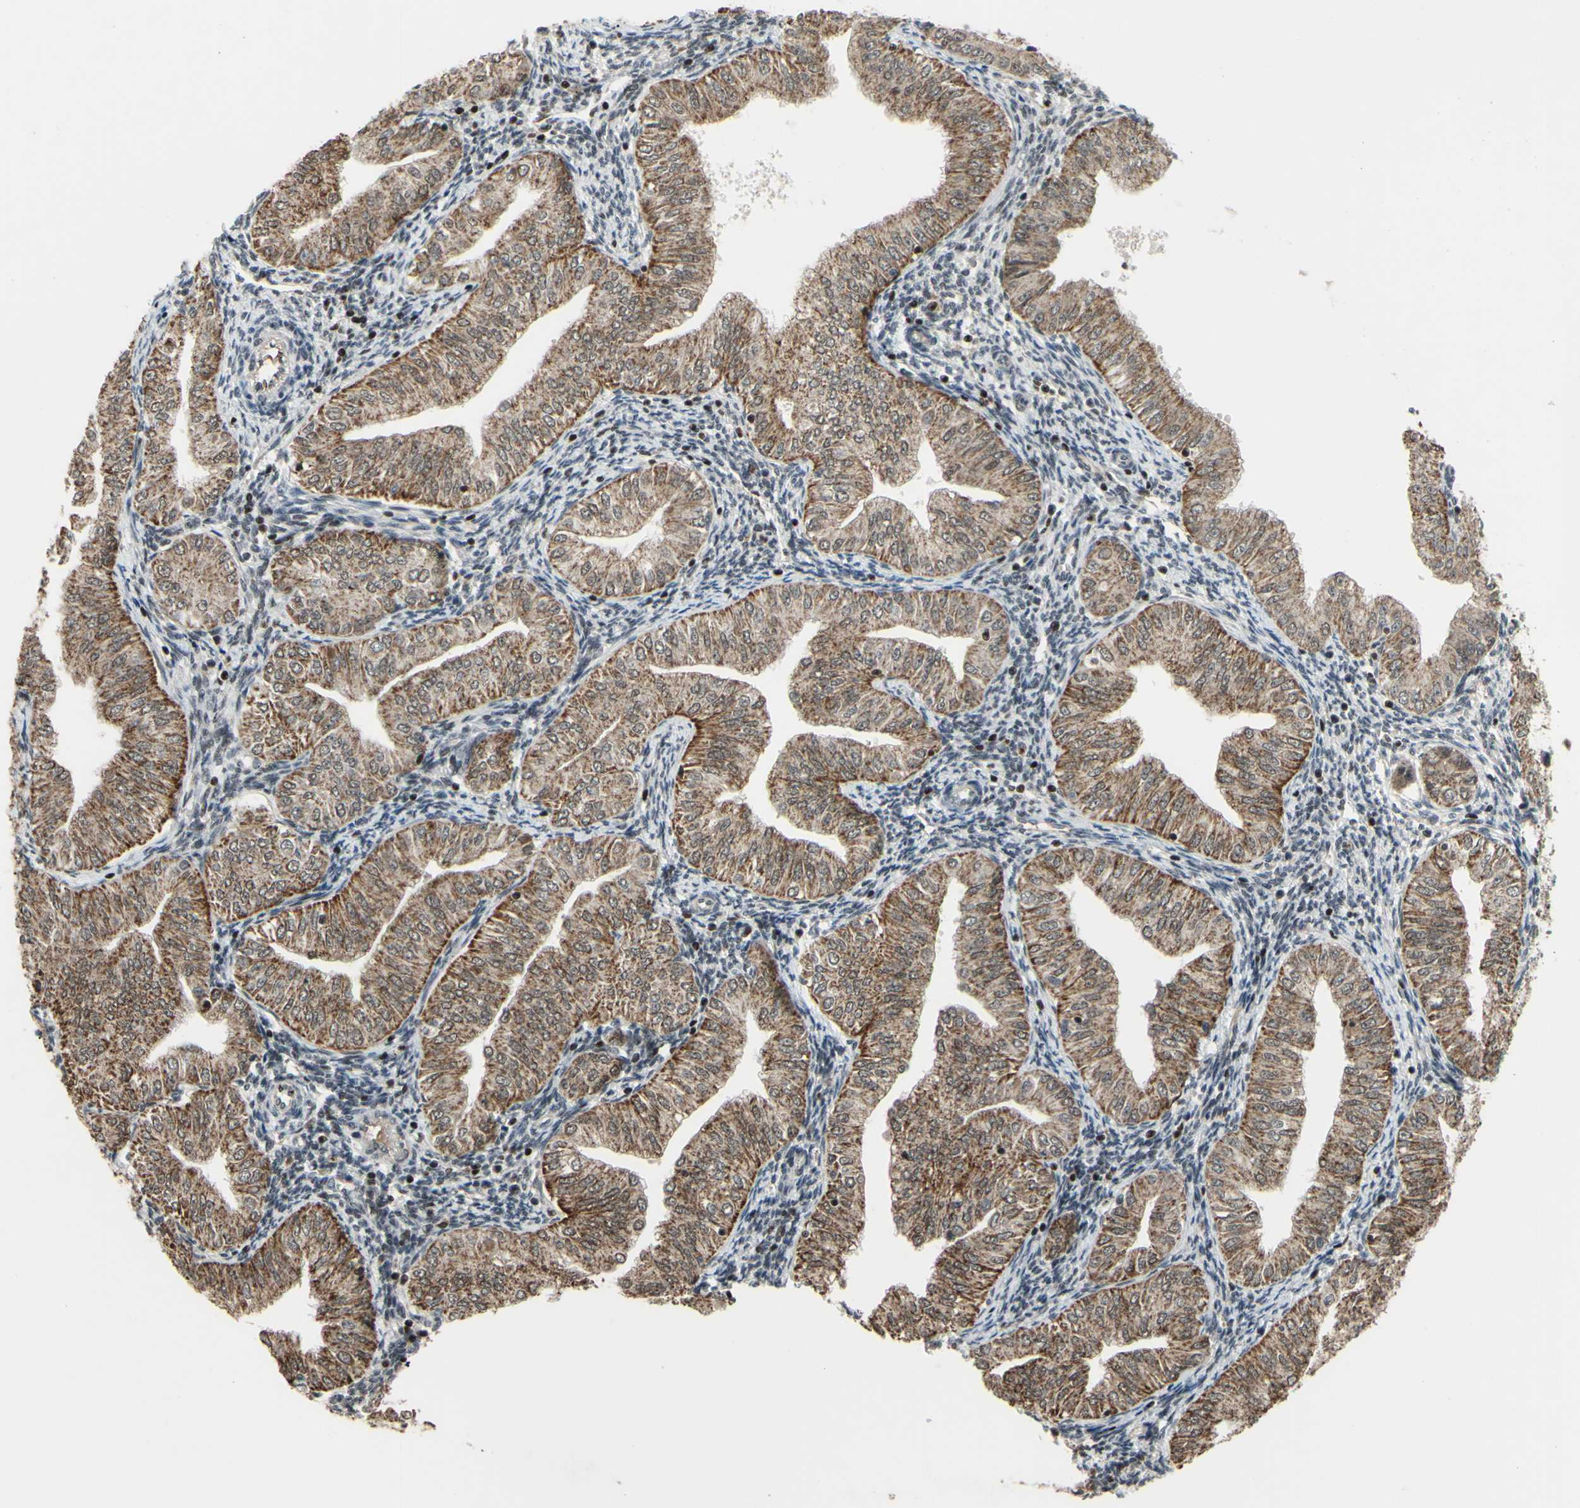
{"staining": {"intensity": "moderate", "quantity": ">75%", "location": "cytoplasmic/membranous"}, "tissue": "endometrial cancer", "cell_type": "Tumor cells", "image_type": "cancer", "snomed": [{"axis": "morphology", "description": "Normal tissue, NOS"}, {"axis": "morphology", "description": "Adenocarcinoma, NOS"}, {"axis": "topography", "description": "Endometrium"}], "caption": "Adenocarcinoma (endometrial) tissue exhibits moderate cytoplasmic/membranous positivity in about >75% of tumor cells The protein is shown in brown color, while the nuclei are stained blue.", "gene": "SP4", "patient": {"sex": "female", "age": 53}}